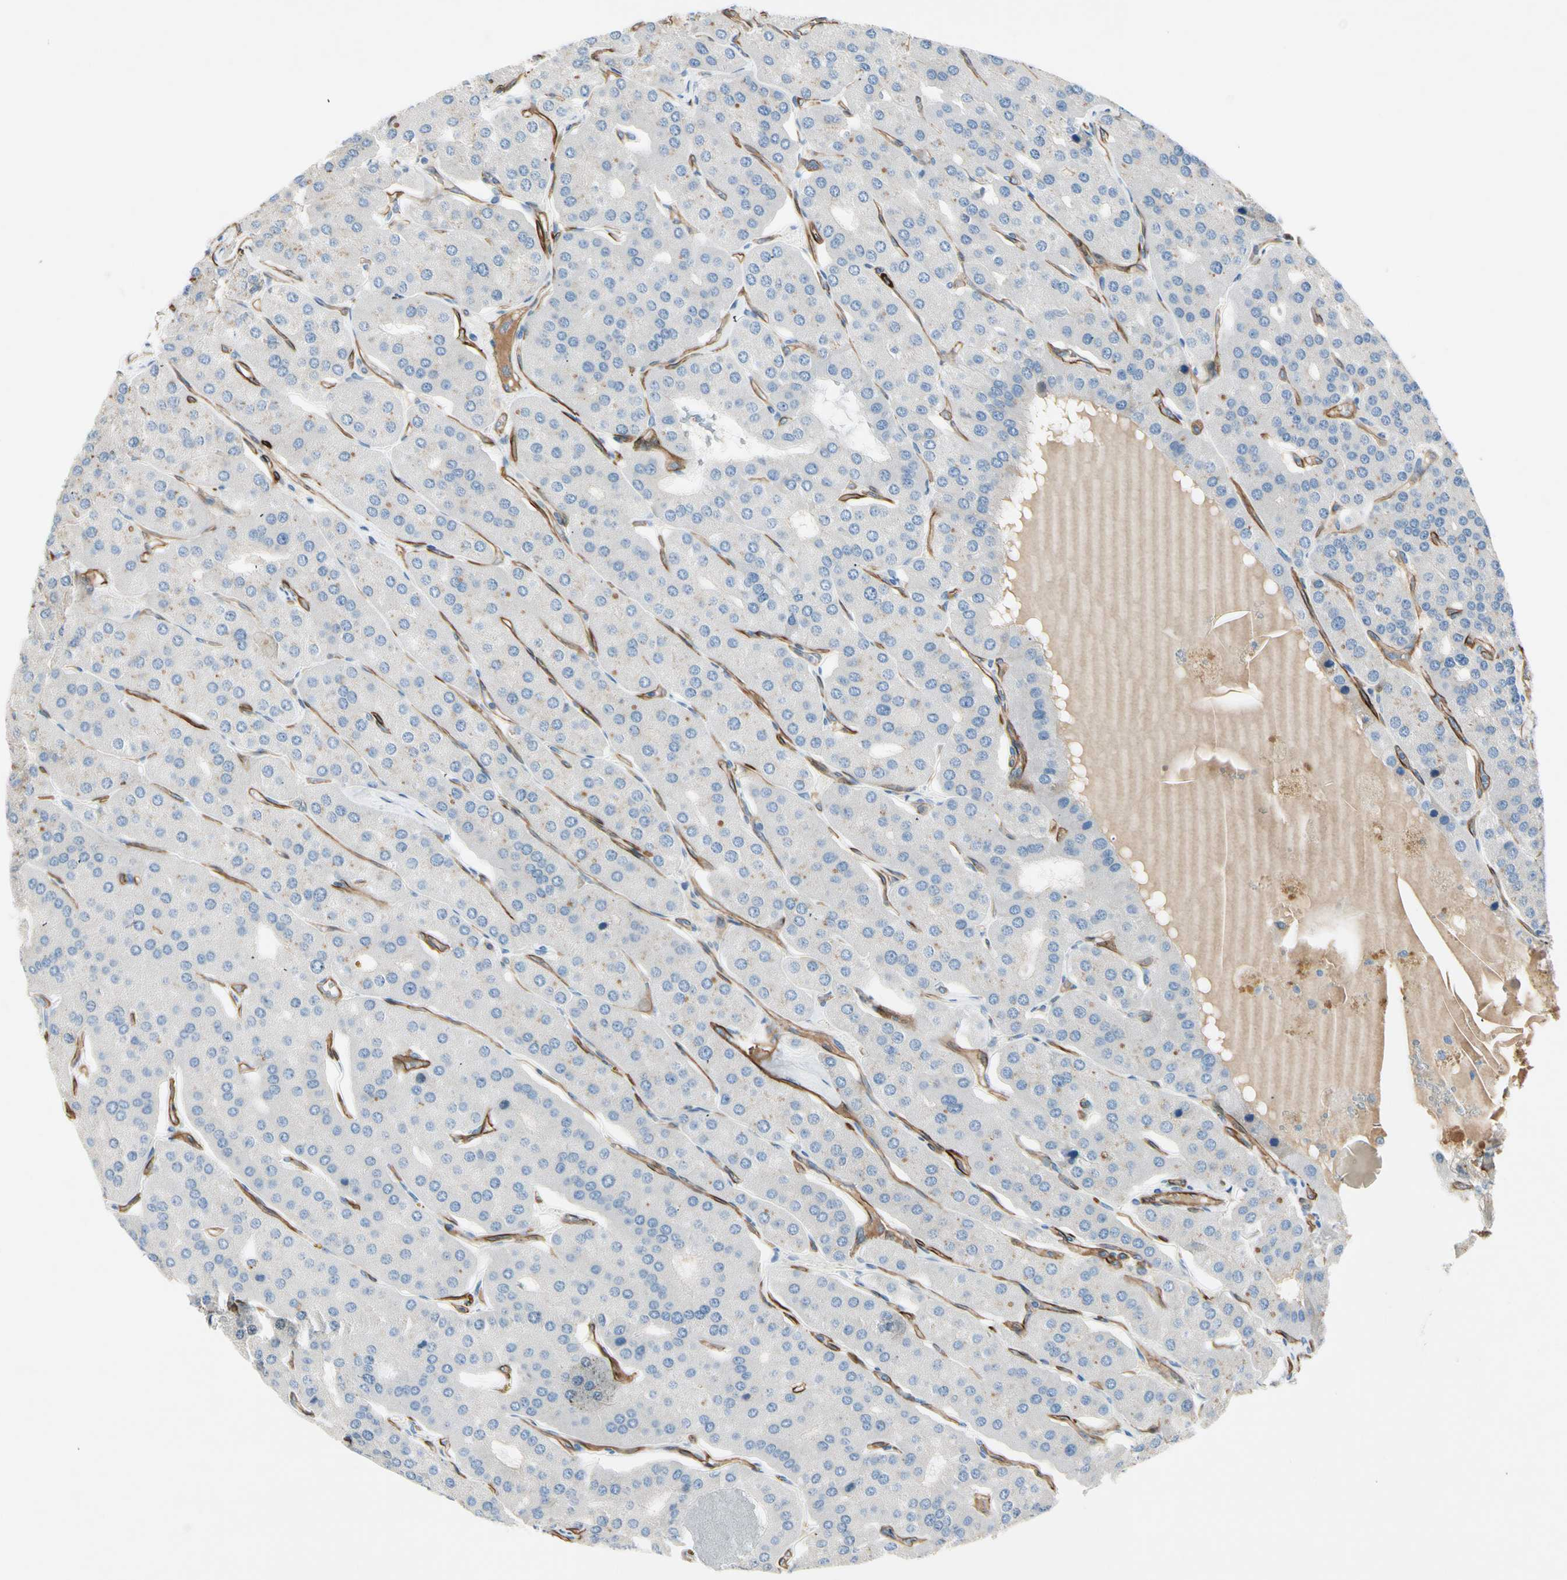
{"staining": {"intensity": "negative", "quantity": "none", "location": "none"}, "tissue": "parathyroid gland", "cell_type": "Glandular cells", "image_type": "normal", "snomed": [{"axis": "morphology", "description": "Normal tissue, NOS"}, {"axis": "morphology", "description": "Adenoma, NOS"}, {"axis": "topography", "description": "Parathyroid gland"}], "caption": "Parathyroid gland stained for a protein using immunohistochemistry reveals no expression glandular cells.", "gene": "CD93", "patient": {"sex": "female", "age": 86}}